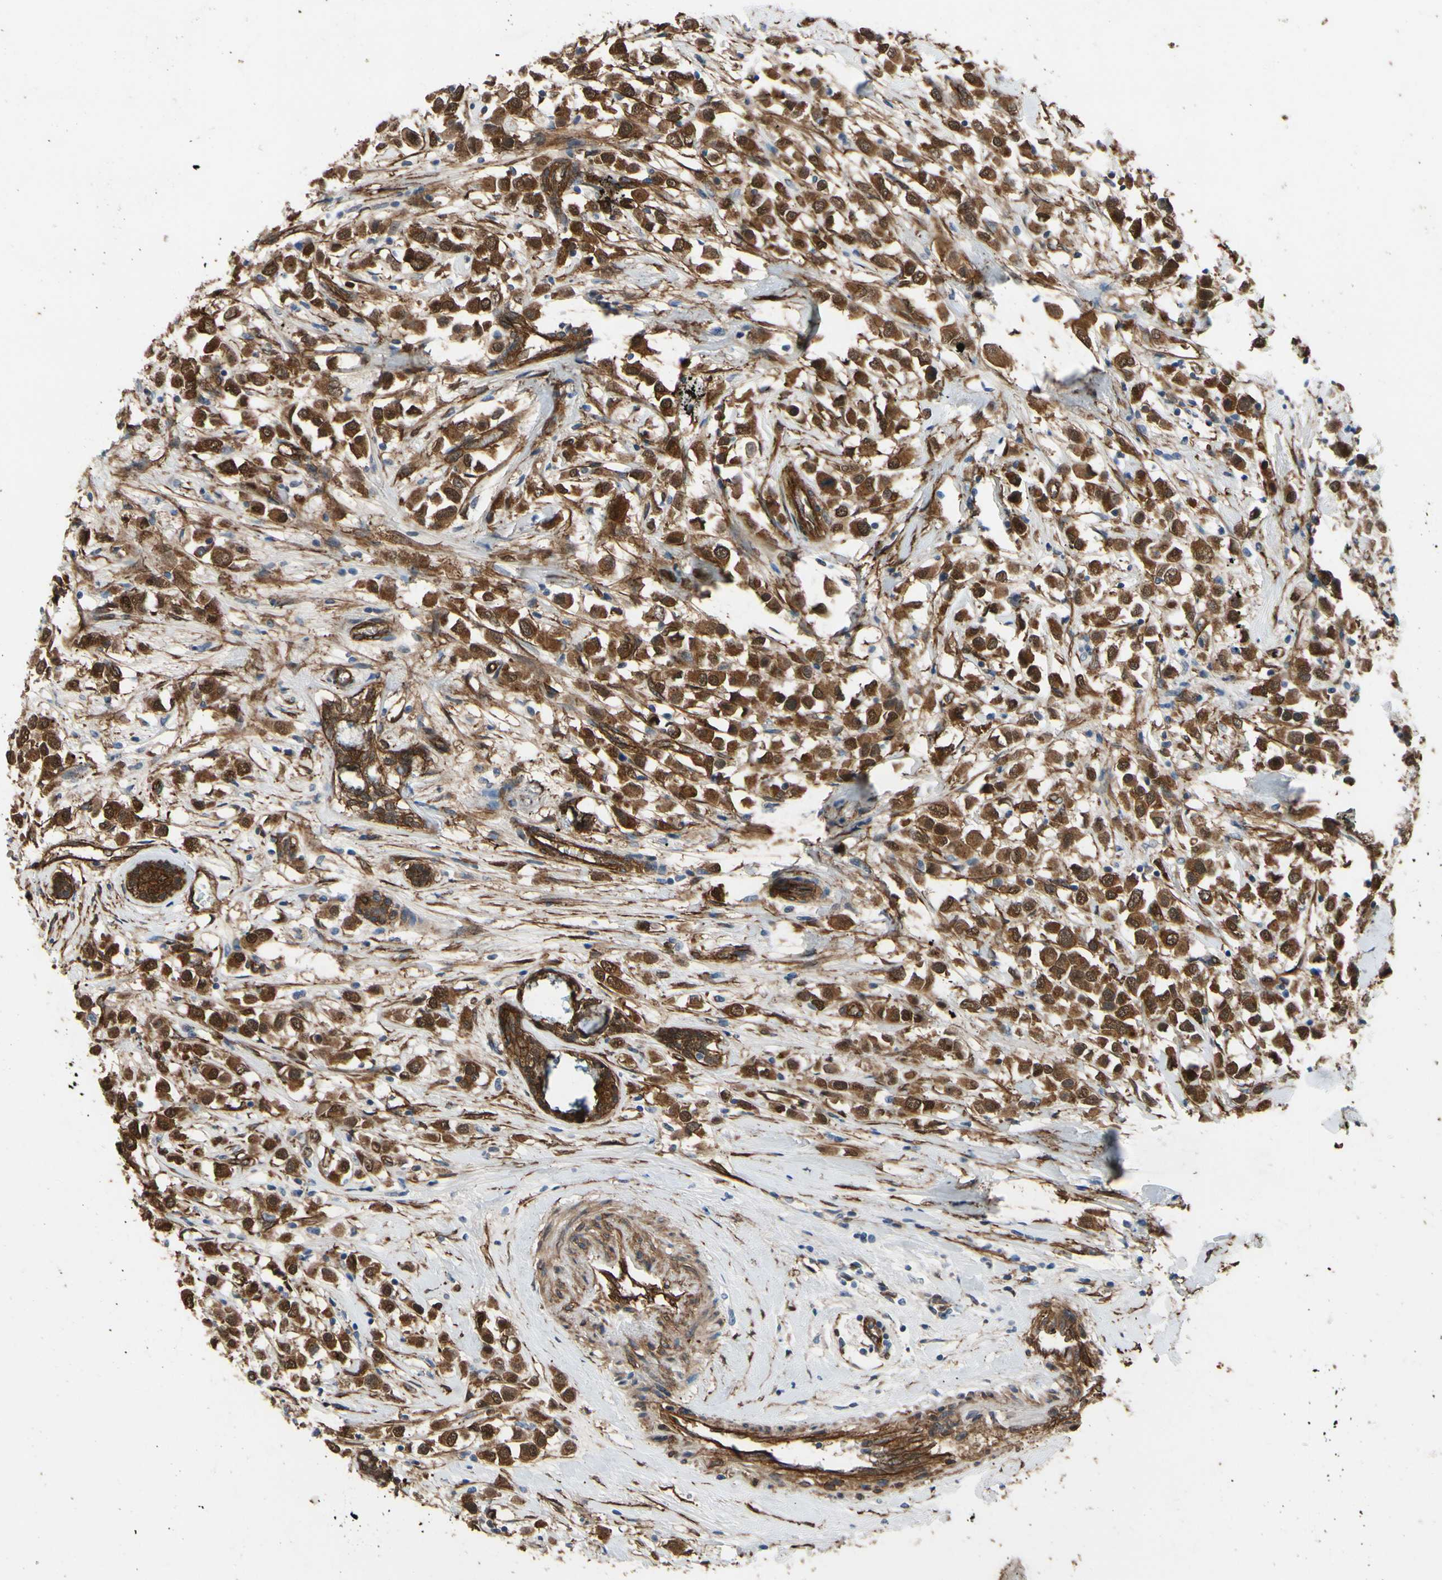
{"staining": {"intensity": "moderate", "quantity": ">75%", "location": "cytoplasmic/membranous,nuclear"}, "tissue": "breast cancer", "cell_type": "Tumor cells", "image_type": "cancer", "snomed": [{"axis": "morphology", "description": "Duct carcinoma"}, {"axis": "topography", "description": "Breast"}], "caption": "This histopathology image shows immunohistochemistry (IHC) staining of human breast cancer (infiltrating ductal carcinoma), with medium moderate cytoplasmic/membranous and nuclear expression in about >75% of tumor cells.", "gene": "CTTNBP2", "patient": {"sex": "female", "age": 61}}